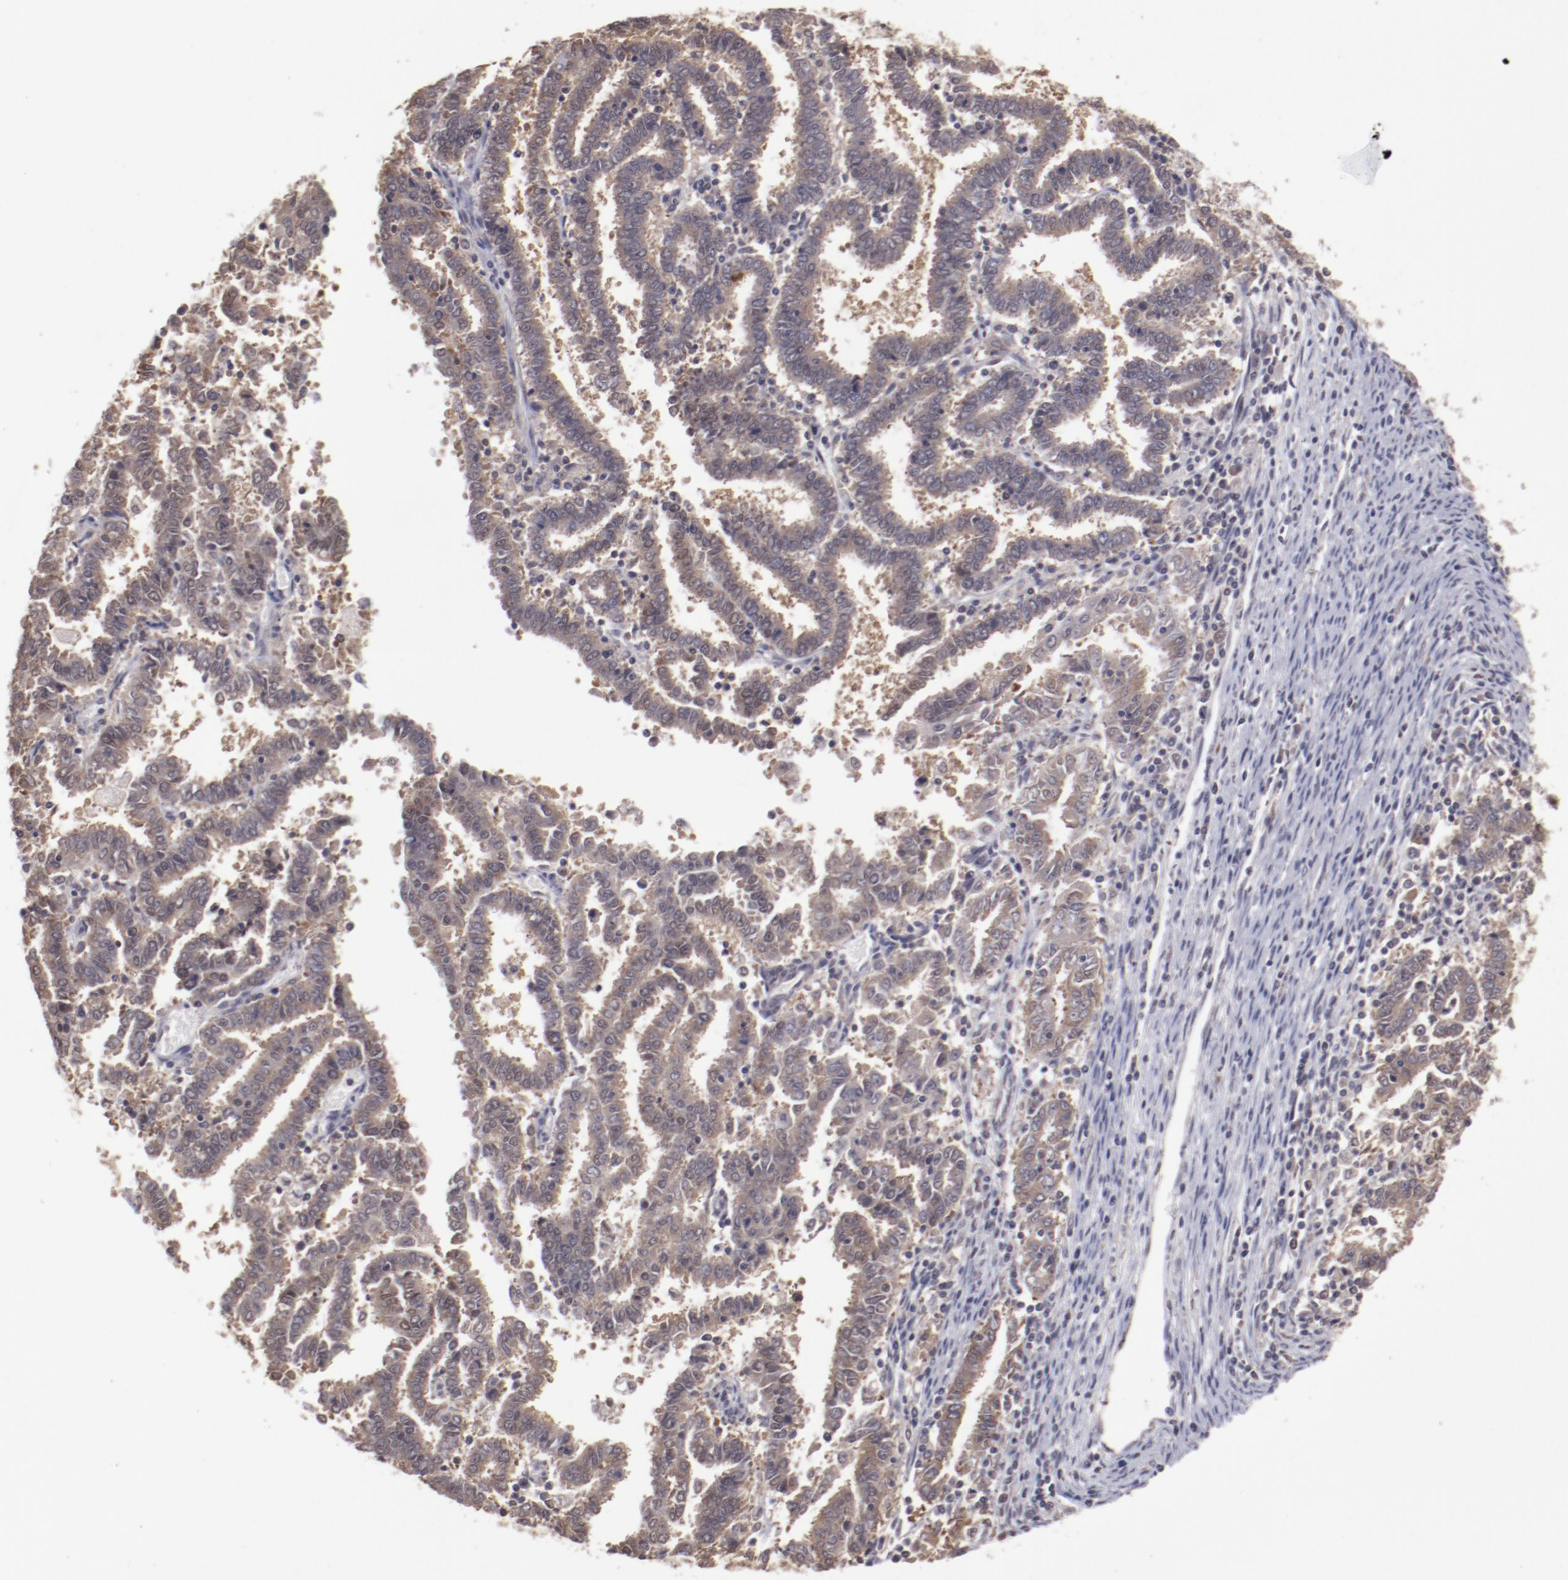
{"staining": {"intensity": "weak", "quantity": ">75%", "location": "cytoplasmic/membranous,nuclear"}, "tissue": "endometrial cancer", "cell_type": "Tumor cells", "image_type": "cancer", "snomed": [{"axis": "morphology", "description": "Adenocarcinoma, NOS"}, {"axis": "topography", "description": "Uterus"}], "caption": "A brown stain labels weak cytoplasmic/membranous and nuclear positivity of a protein in human endometrial adenocarcinoma tumor cells. Ihc stains the protein of interest in brown and the nuclei are stained blue.", "gene": "ARNT", "patient": {"sex": "female", "age": 83}}